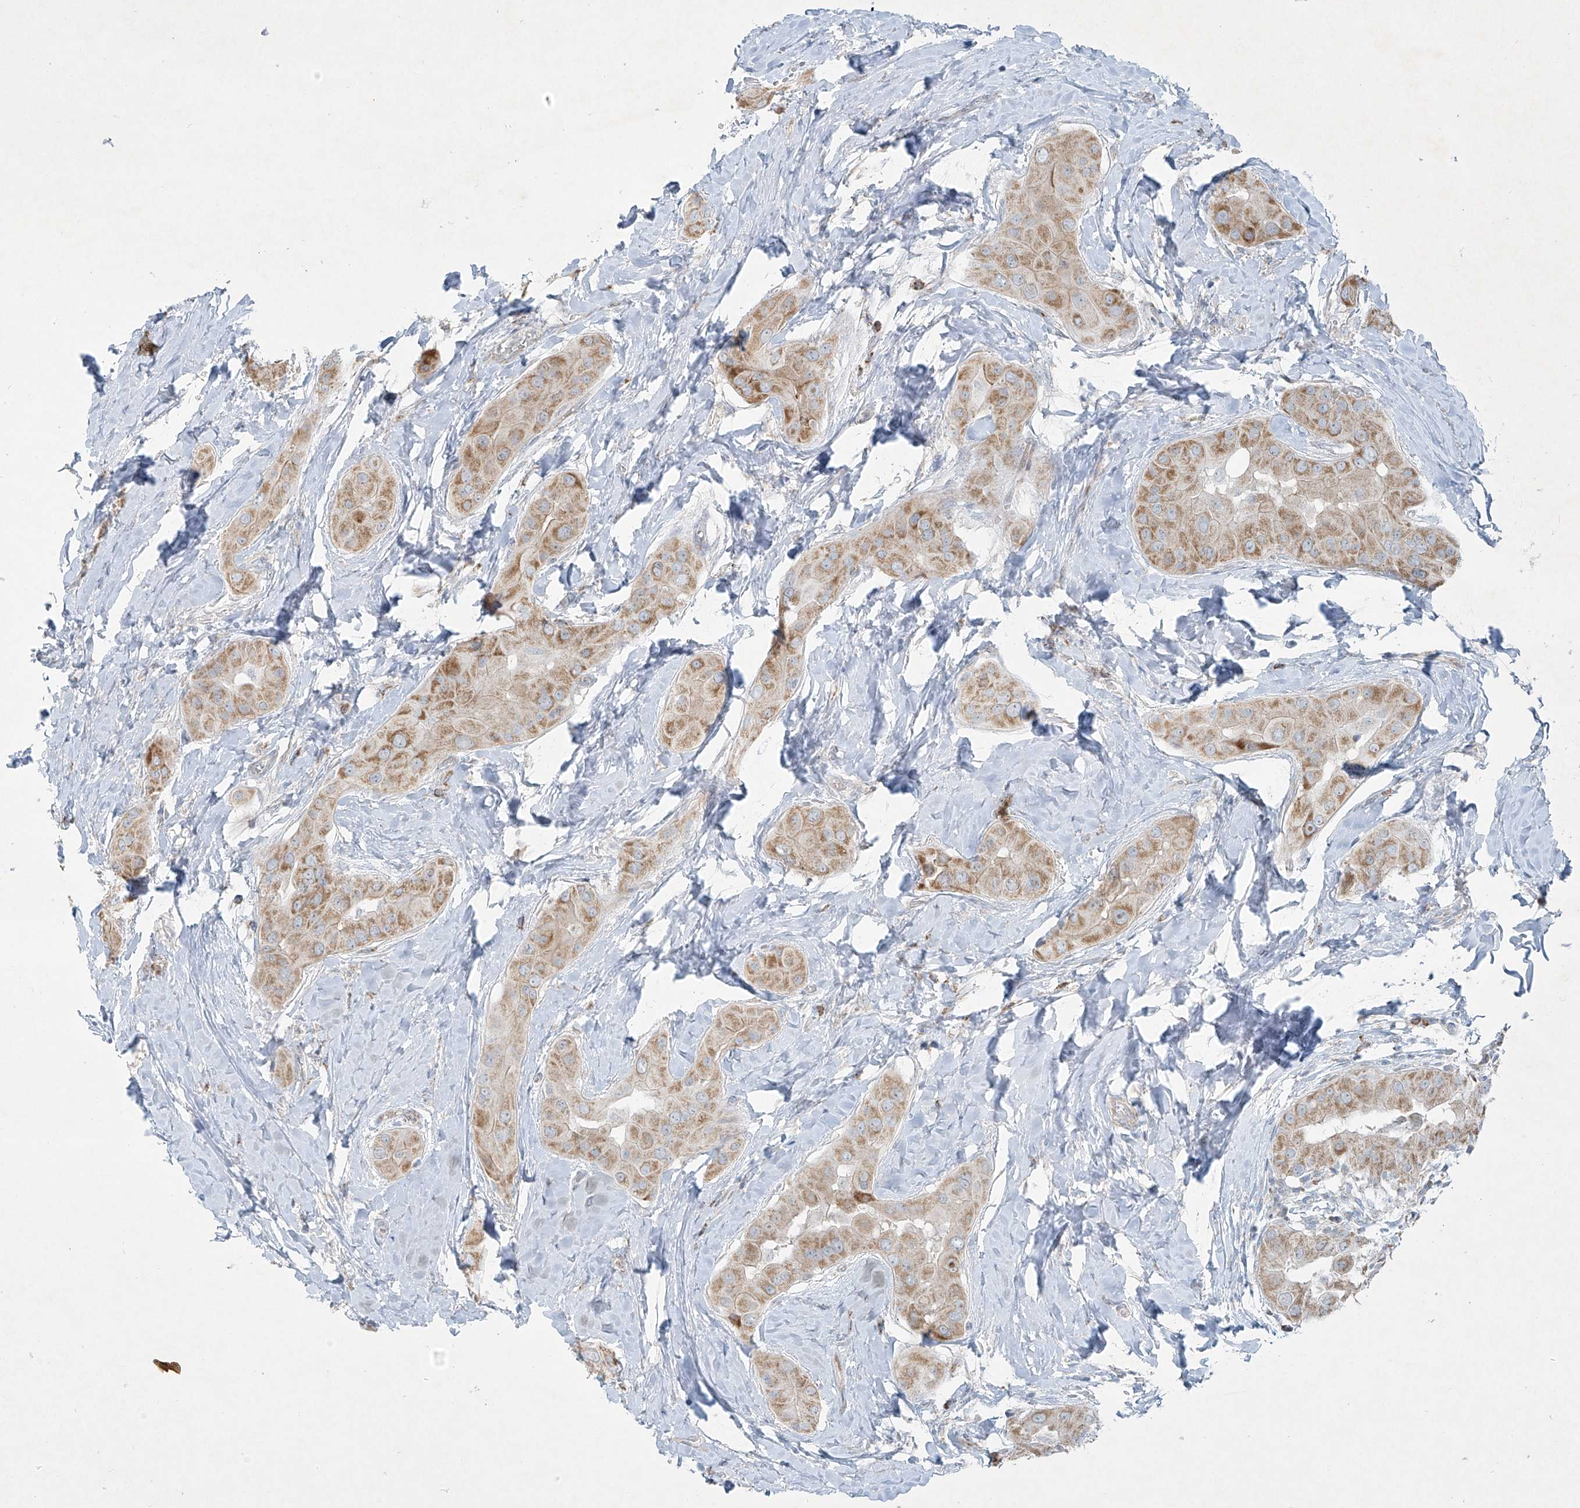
{"staining": {"intensity": "moderate", "quantity": ">75%", "location": "cytoplasmic/membranous"}, "tissue": "thyroid cancer", "cell_type": "Tumor cells", "image_type": "cancer", "snomed": [{"axis": "morphology", "description": "Papillary adenocarcinoma, NOS"}, {"axis": "topography", "description": "Thyroid gland"}], "caption": "Protein staining by immunohistochemistry (IHC) demonstrates moderate cytoplasmic/membranous expression in about >75% of tumor cells in papillary adenocarcinoma (thyroid). The staining is performed using DAB (3,3'-diaminobenzidine) brown chromogen to label protein expression. The nuclei are counter-stained blue using hematoxylin.", "gene": "SMDT1", "patient": {"sex": "male", "age": 33}}